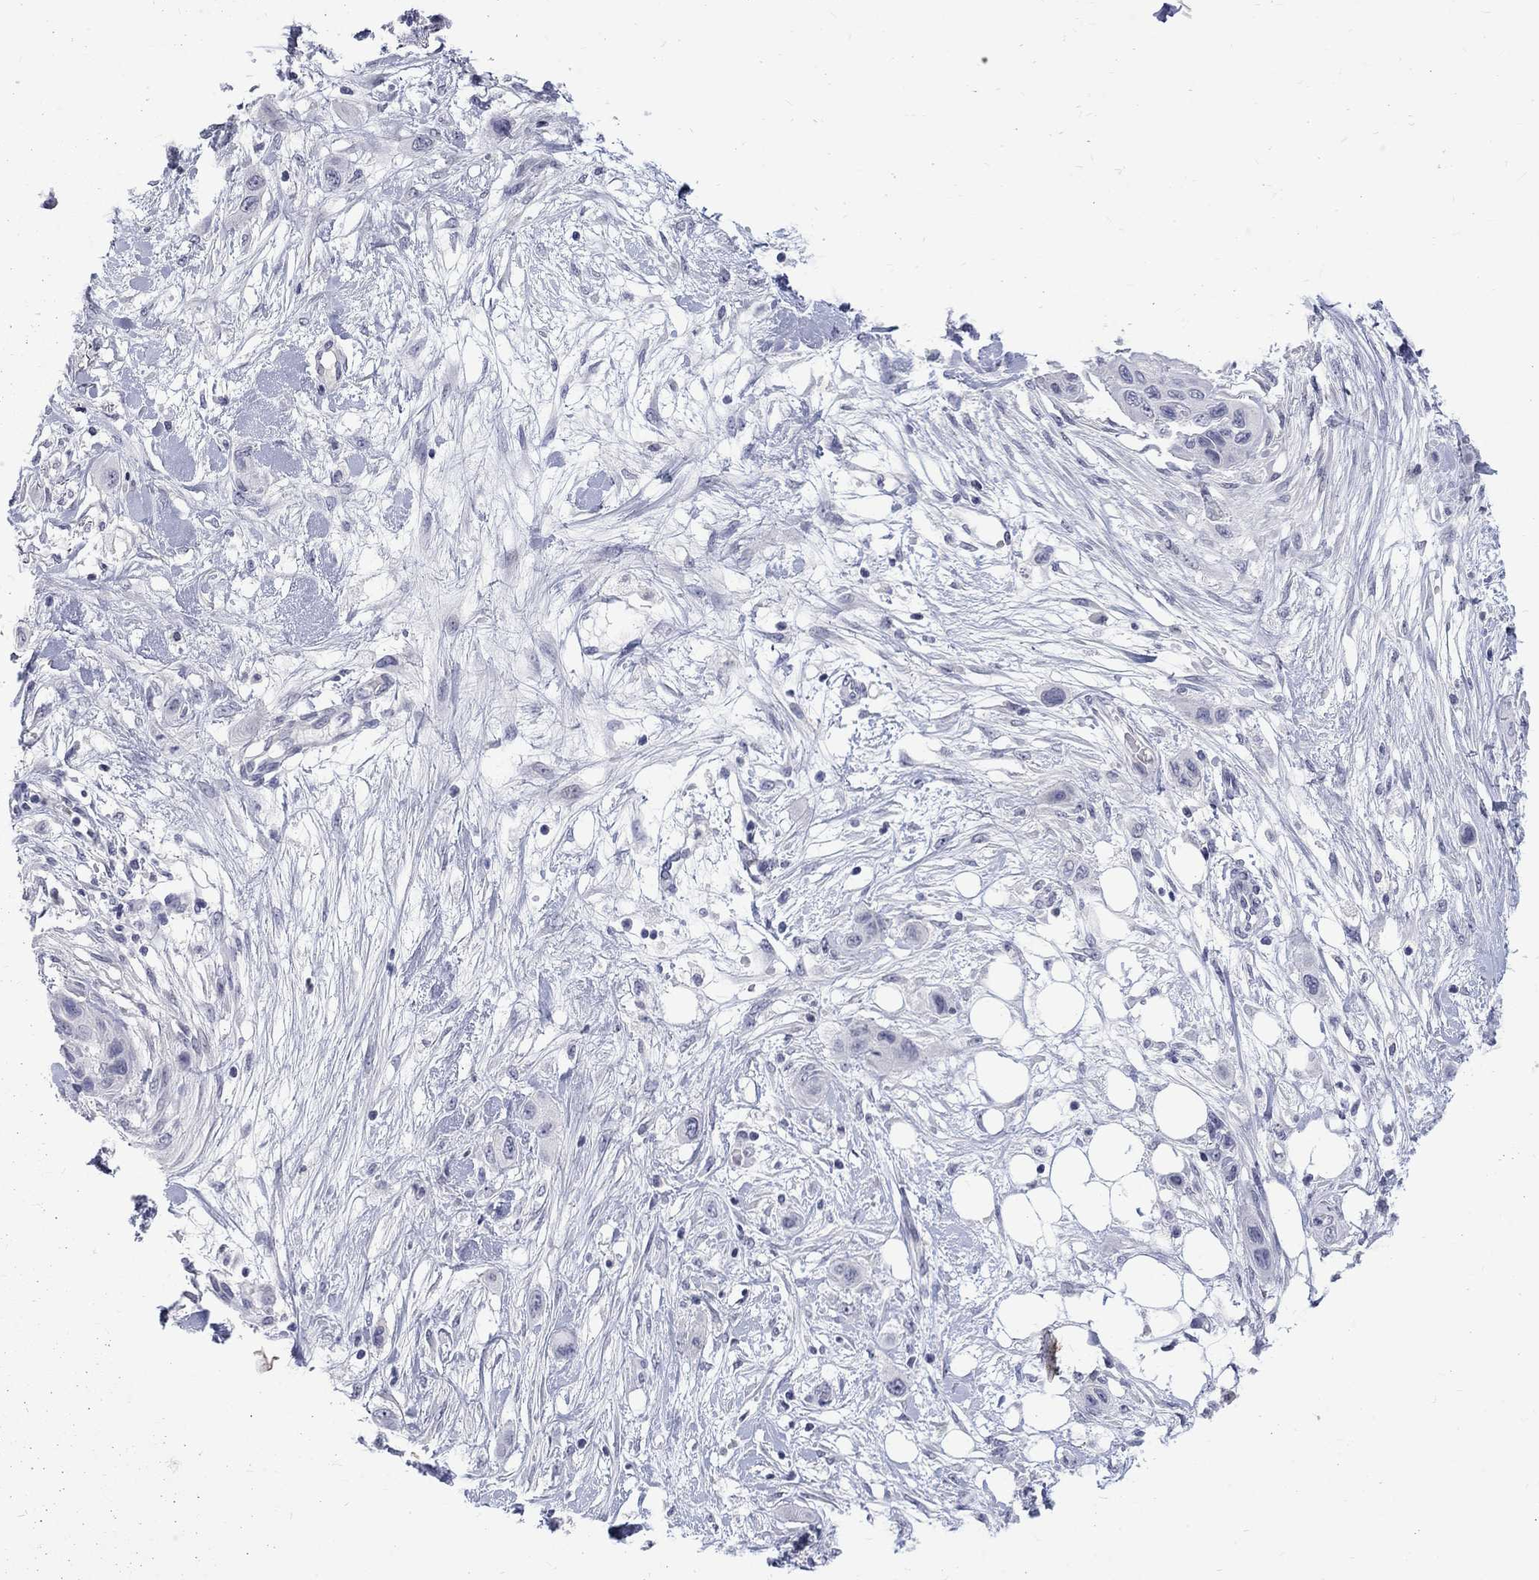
{"staining": {"intensity": "negative", "quantity": "none", "location": "none"}, "tissue": "skin cancer", "cell_type": "Tumor cells", "image_type": "cancer", "snomed": [{"axis": "morphology", "description": "Squamous cell carcinoma, NOS"}, {"axis": "topography", "description": "Skin"}], "caption": "Tumor cells show no significant staining in squamous cell carcinoma (skin).", "gene": "CTNND2", "patient": {"sex": "male", "age": 79}}